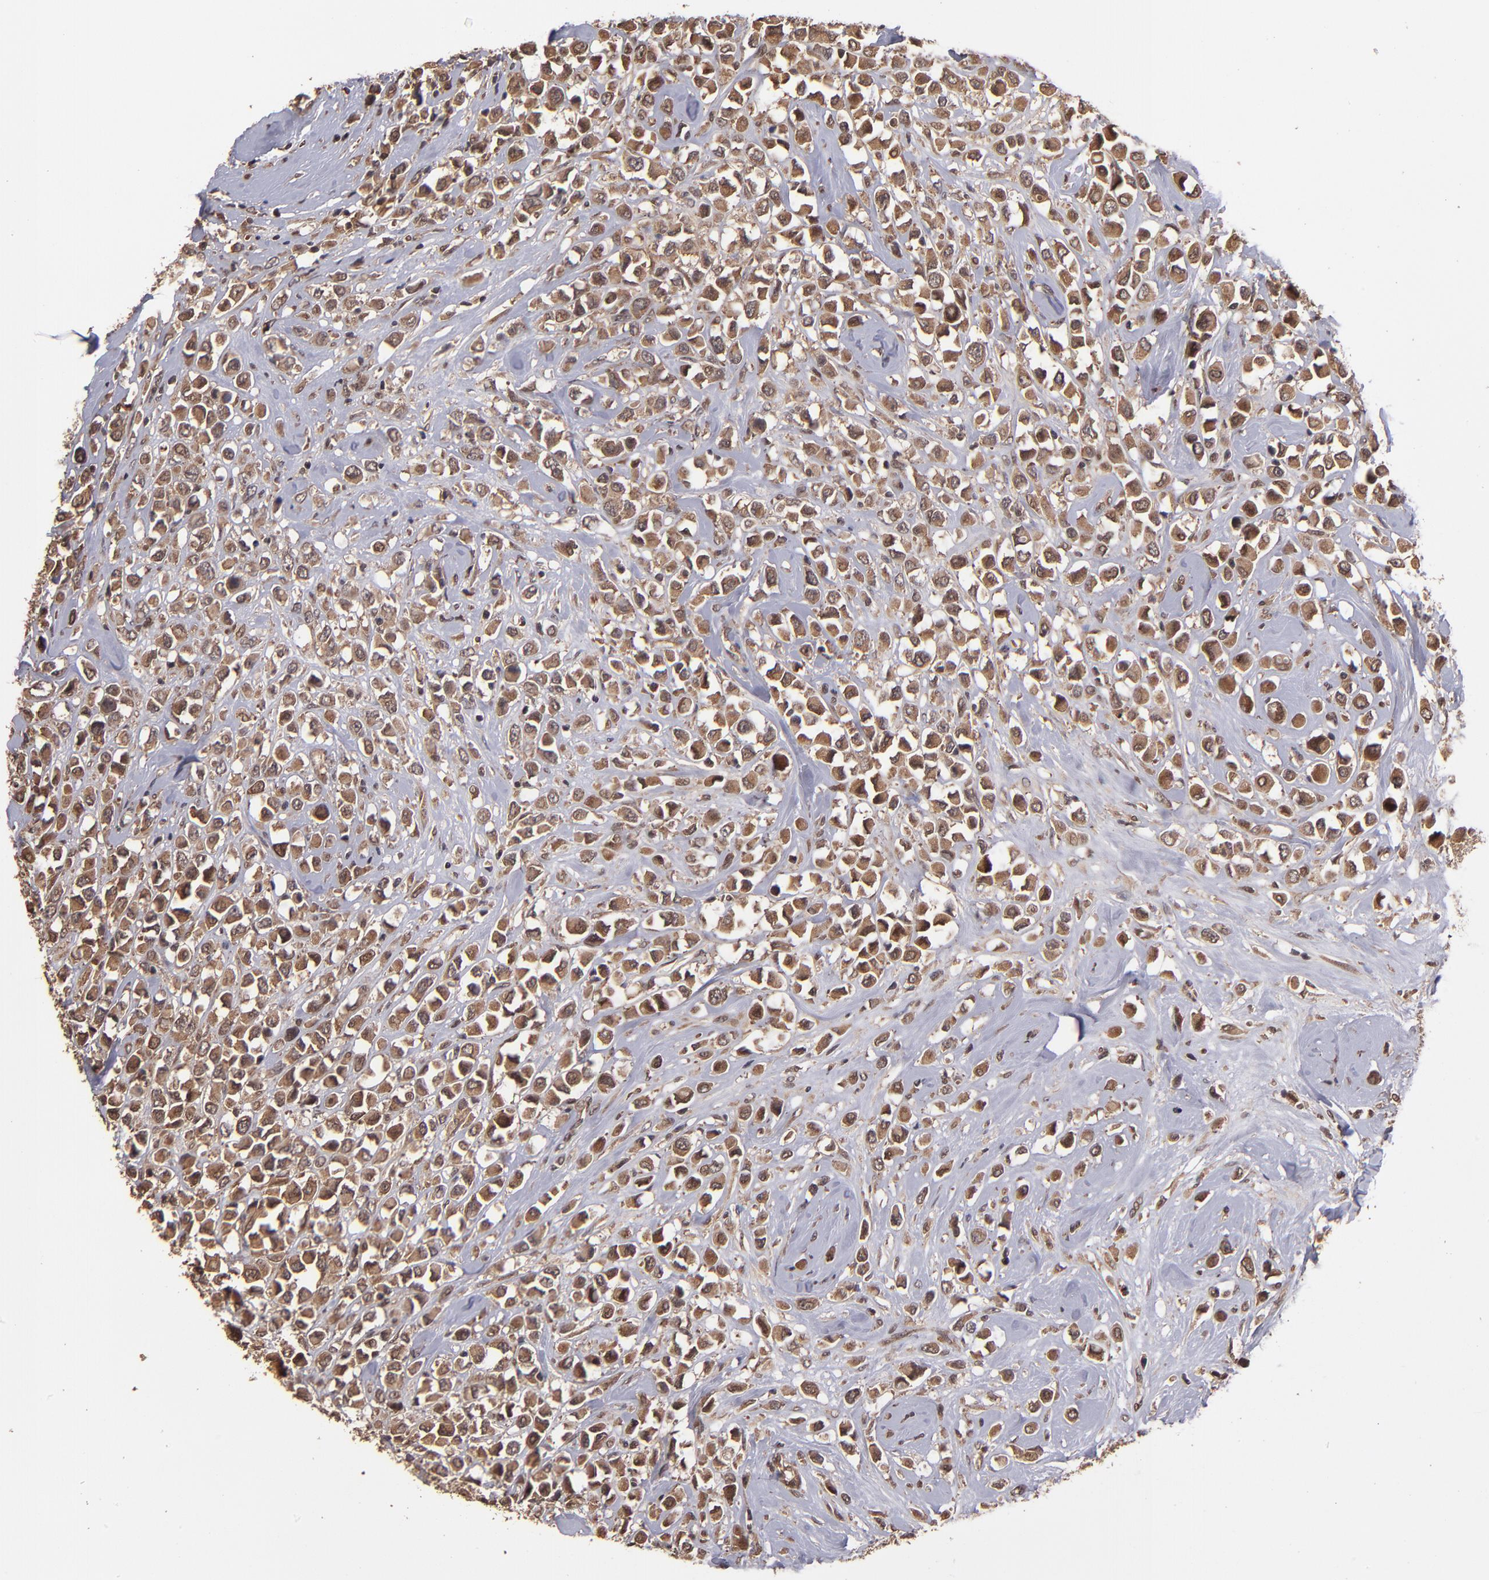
{"staining": {"intensity": "moderate", "quantity": ">75%", "location": "cytoplasmic/membranous"}, "tissue": "breast cancer", "cell_type": "Tumor cells", "image_type": "cancer", "snomed": [{"axis": "morphology", "description": "Duct carcinoma"}, {"axis": "topography", "description": "Breast"}], "caption": "A brown stain shows moderate cytoplasmic/membranous staining of a protein in intraductal carcinoma (breast) tumor cells.", "gene": "NFE2L2", "patient": {"sex": "female", "age": 61}}